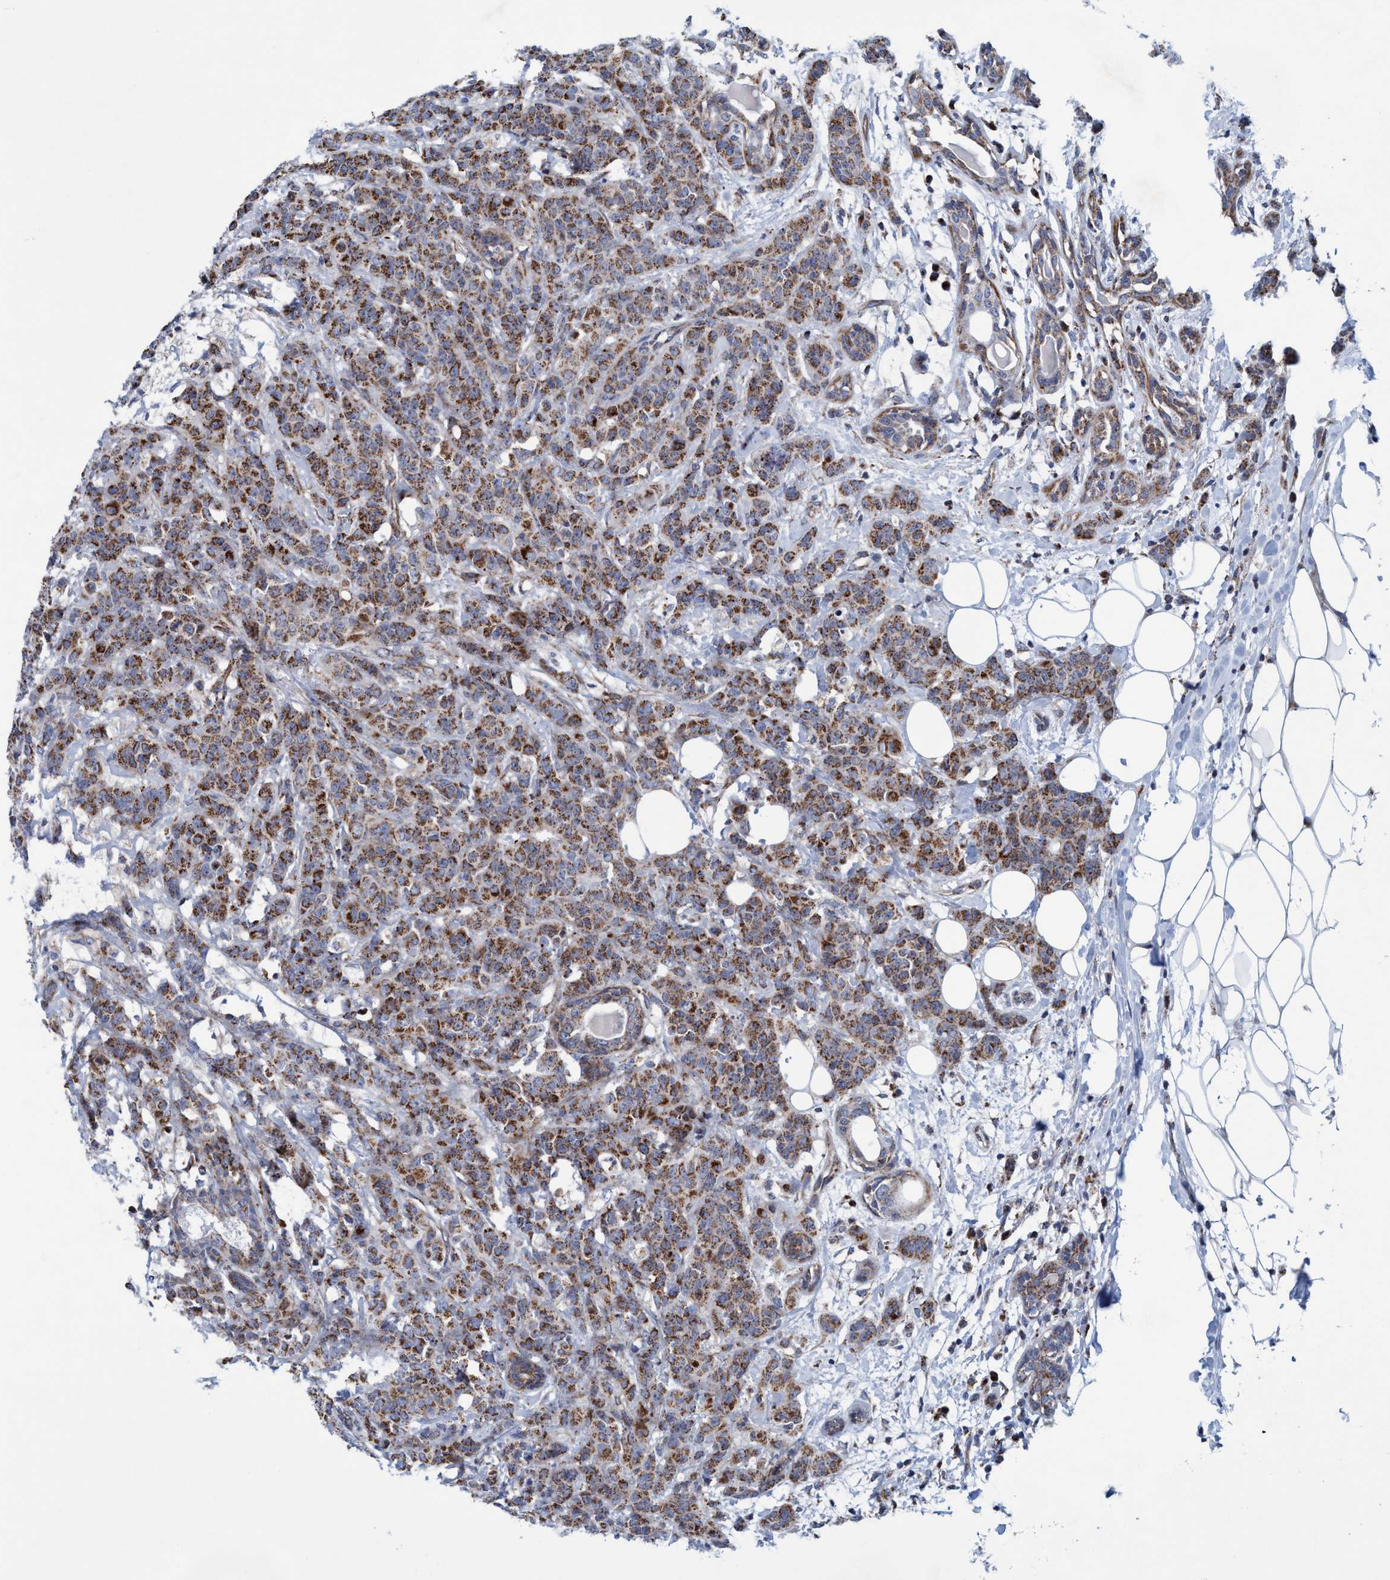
{"staining": {"intensity": "moderate", "quantity": ">75%", "location": "cytoplasmic/membranous"}, "tissue": "breast cancer", "cell_type": "Tumor cells", "image_type": "cancer", "snomed": [{"axis": "morphology", "description": "Normal tissue, NOS"}, {"axis": "morphology", "description": "Duct carcinoma"}, {"axis": "topography", "description": "Breast"}], "caption": "Immunohistochemical staining of human breast cancer shows moderate cytoplasmic/membranous protein positivity in about >75% of tumor cells.", "gene": "POLR1F", "patient": {"sex": "female", "age": 40}}